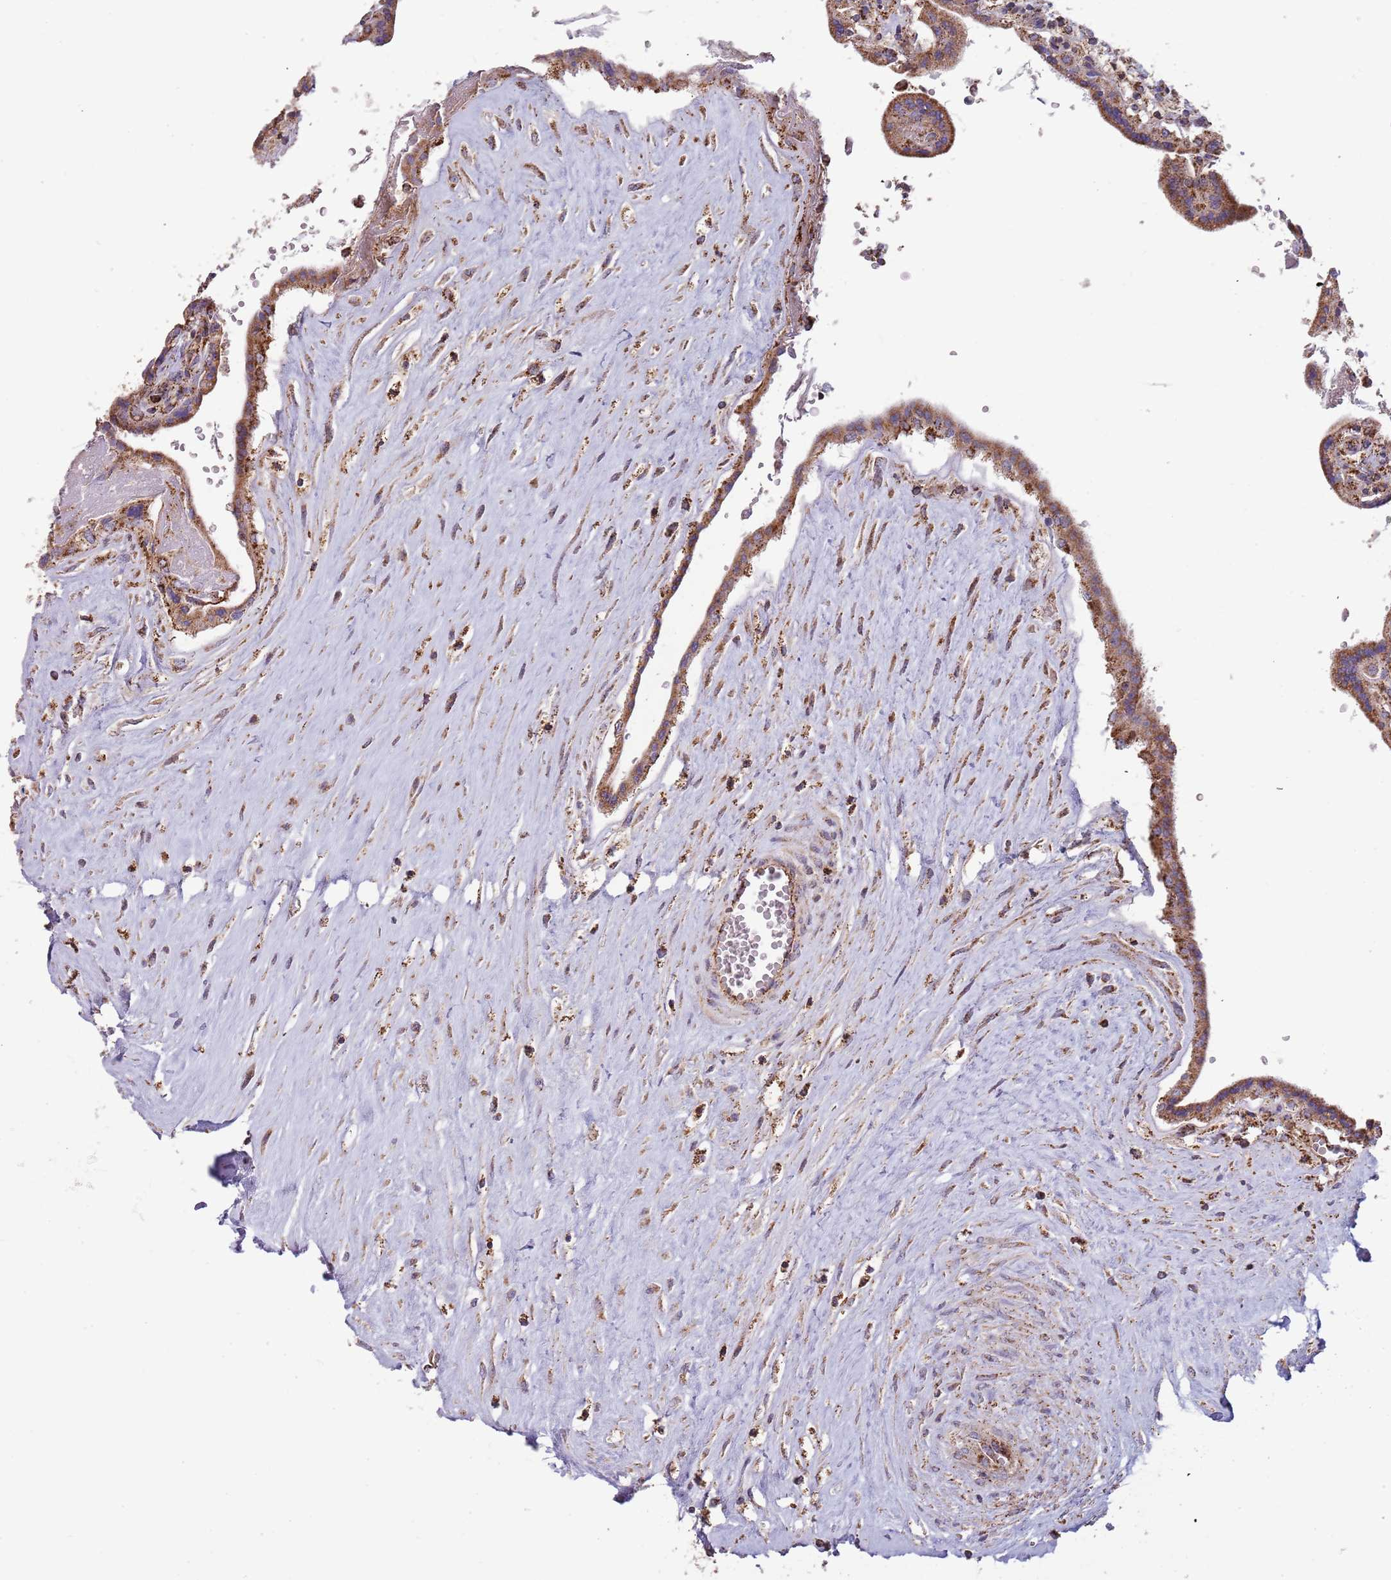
{"staining": {"intensity": "strong", "quantity": ">75%", "location": "cytoplasmic/membranous"}, "tissue": "placenta", "cell_type": "Trophoblastic cells", "image_type": "normal", "snomed": [{"axis": "morphology", "description": "Normal tissue, NOS"}, {"axis": "topography", "description": "Placenta"}], "caption": "Placenta stained for a protein (brown) displays strong cytoplasmic/membranous positive expression in approximately >75% of trophoblastic cells.", "gene": "VPS16", "patient": {"sex": "female", "age": 37}}